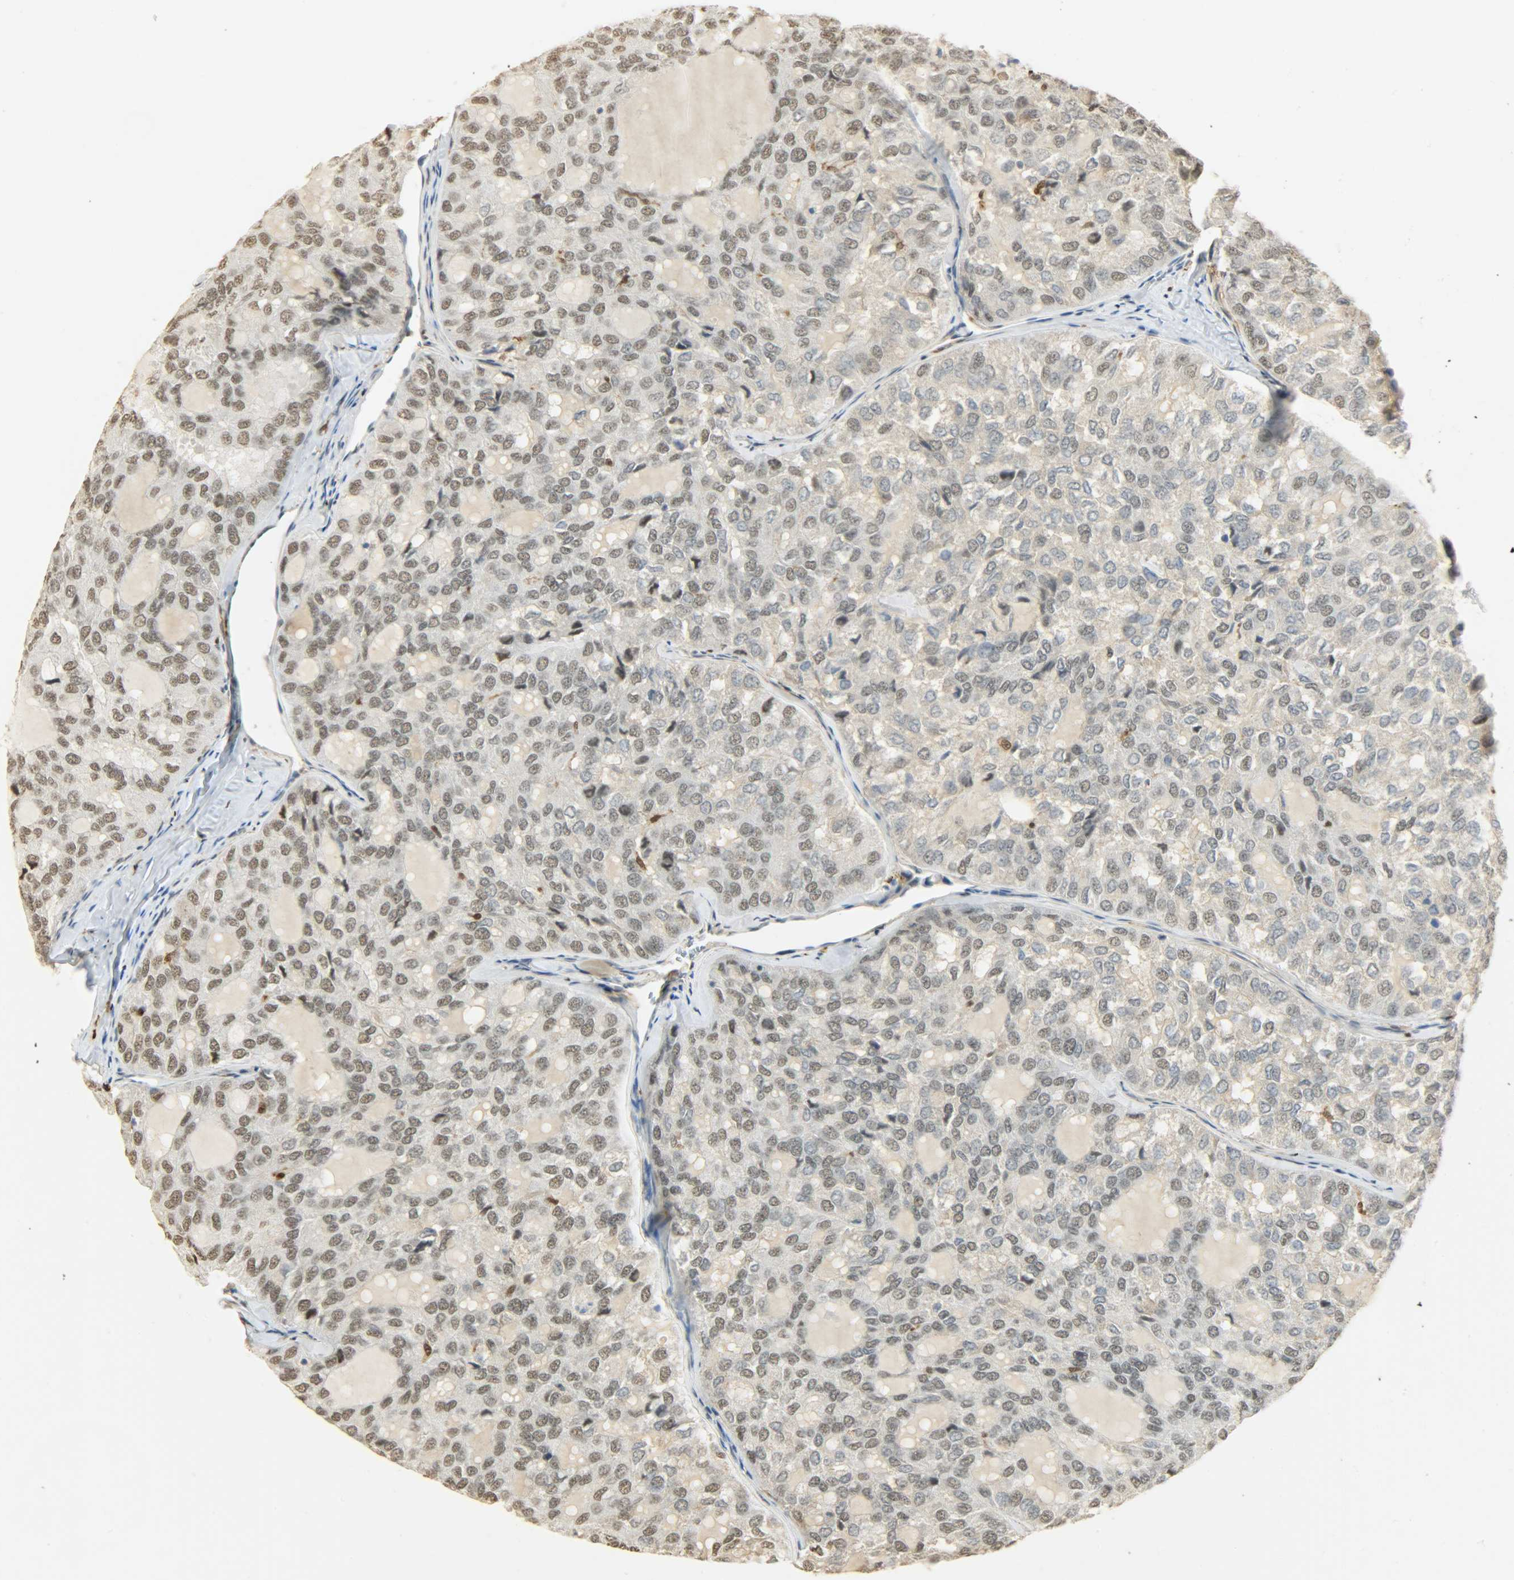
{"staining": {"intensity": "weak", "quantity": ">75%", "location": "nuclear"}, "tissue": "thyroid cancer", "cell_type": "Tumor cells", "image_type": "cancer", "snomed": [{"axis": "morphology", "description": "Follicular adenoma carcinoma, NOS"}, {"axis": "topography", "description": "Thyroid gland"}], "caption": "Immunohistochemical staining of follicular adenoma carcinoma (thyroid) reveals low levels of weak nuclear positivity in approximately >75% of tumor cells.", "gene": "NGFR", "patient": {"sex": "male", "age": 75}}